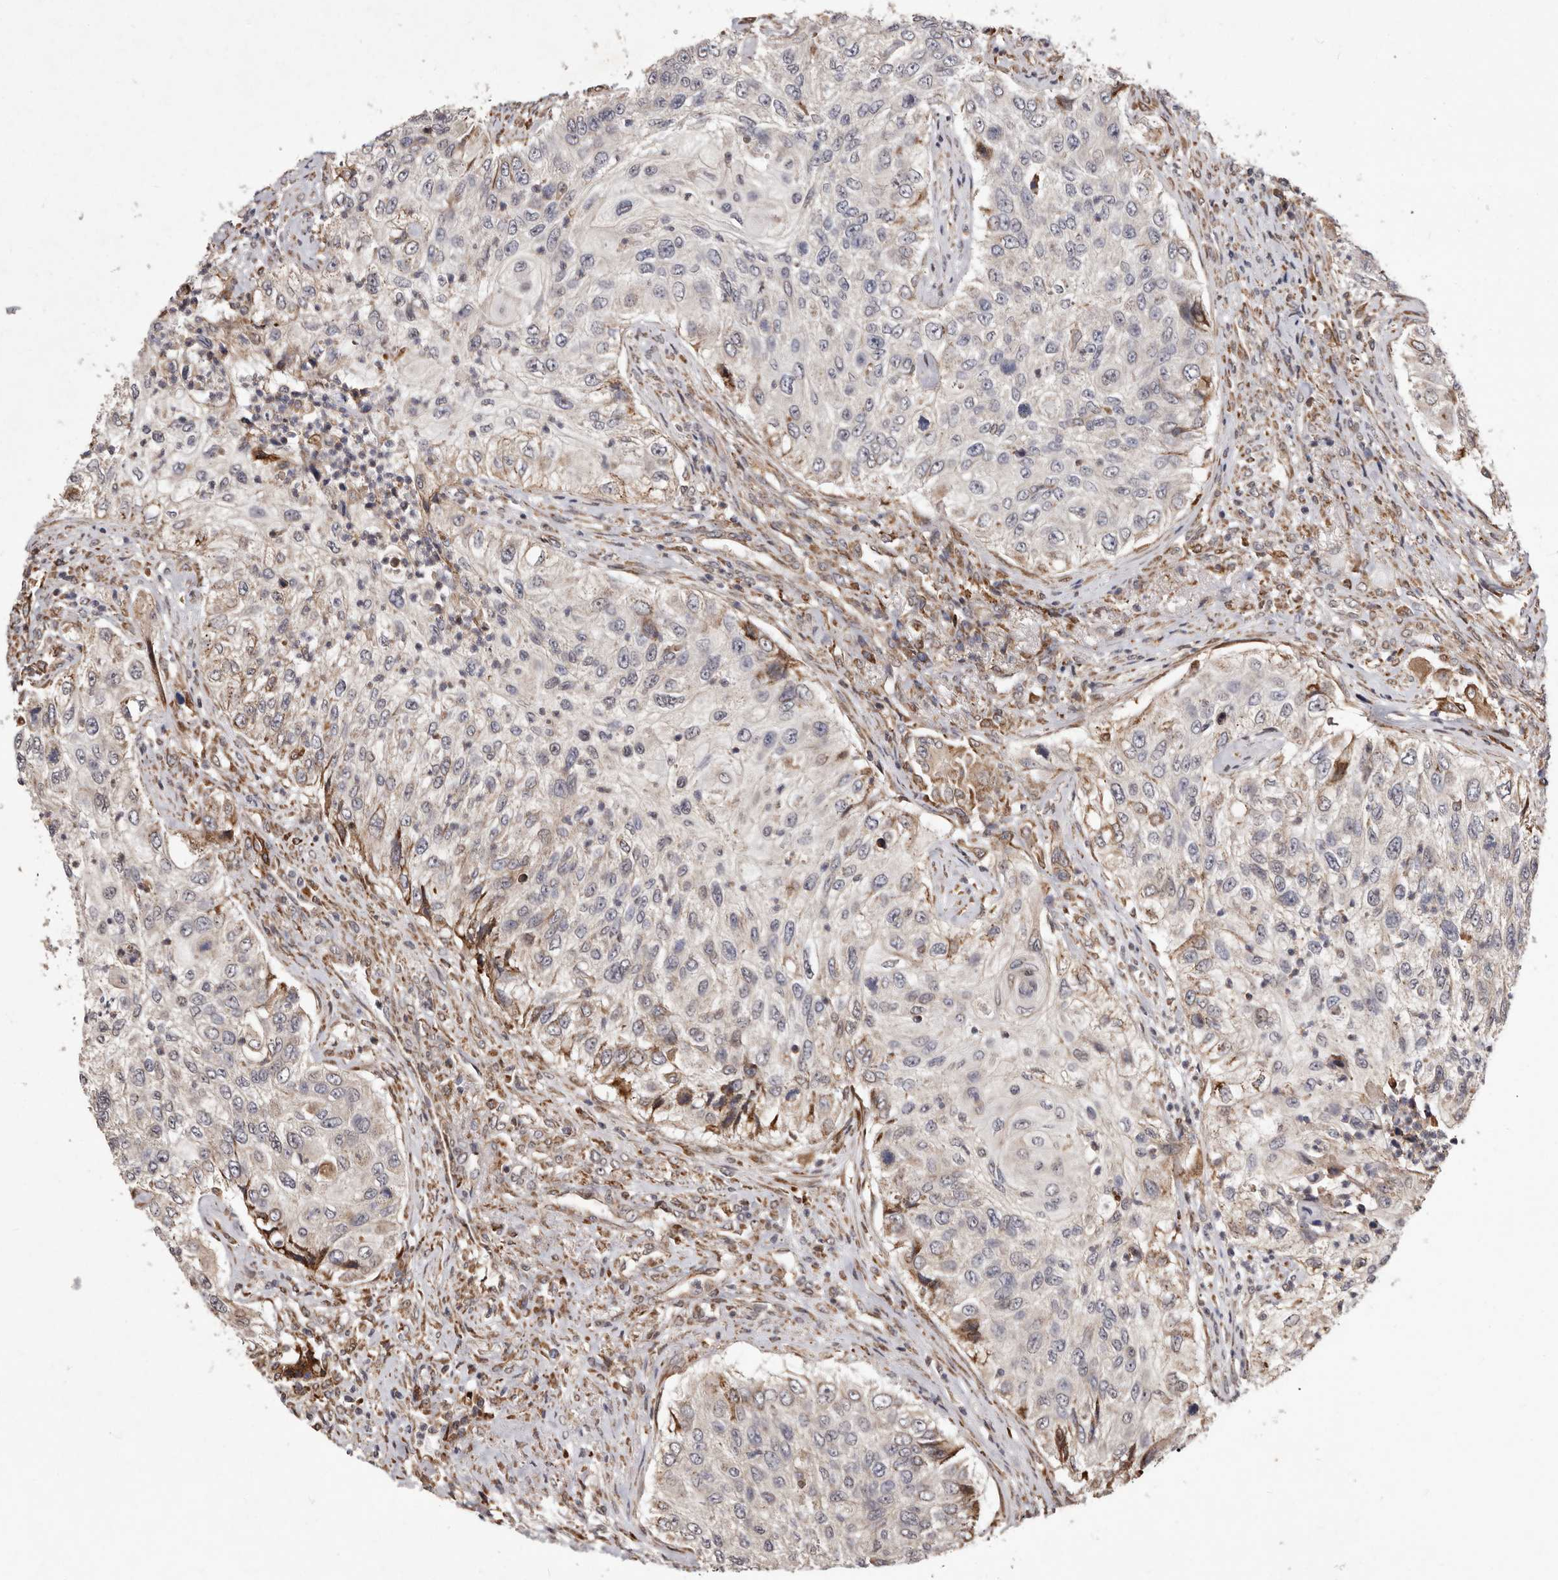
{"staining": {"intensity": "moderate", "quantity": "<25%", "location": "cytoplasmic/membranous"}, "tissue": "urothelial cancer", "cell_type": "Tumor cells", "image_type": "cancer", "snomed": [{"axis": "morphology", "description": "Urothelial carcinoma, High grade"}, {"axis": "topography", "description": "Urinary bladder"}], "caption": "Protein expression analysis of urothelial cancer shows moderate cytoplasmic/membranous staining in about <25% of tumor cells.", "gene": "RRM2B", "patient": {"sex": "female", "age": 60}}